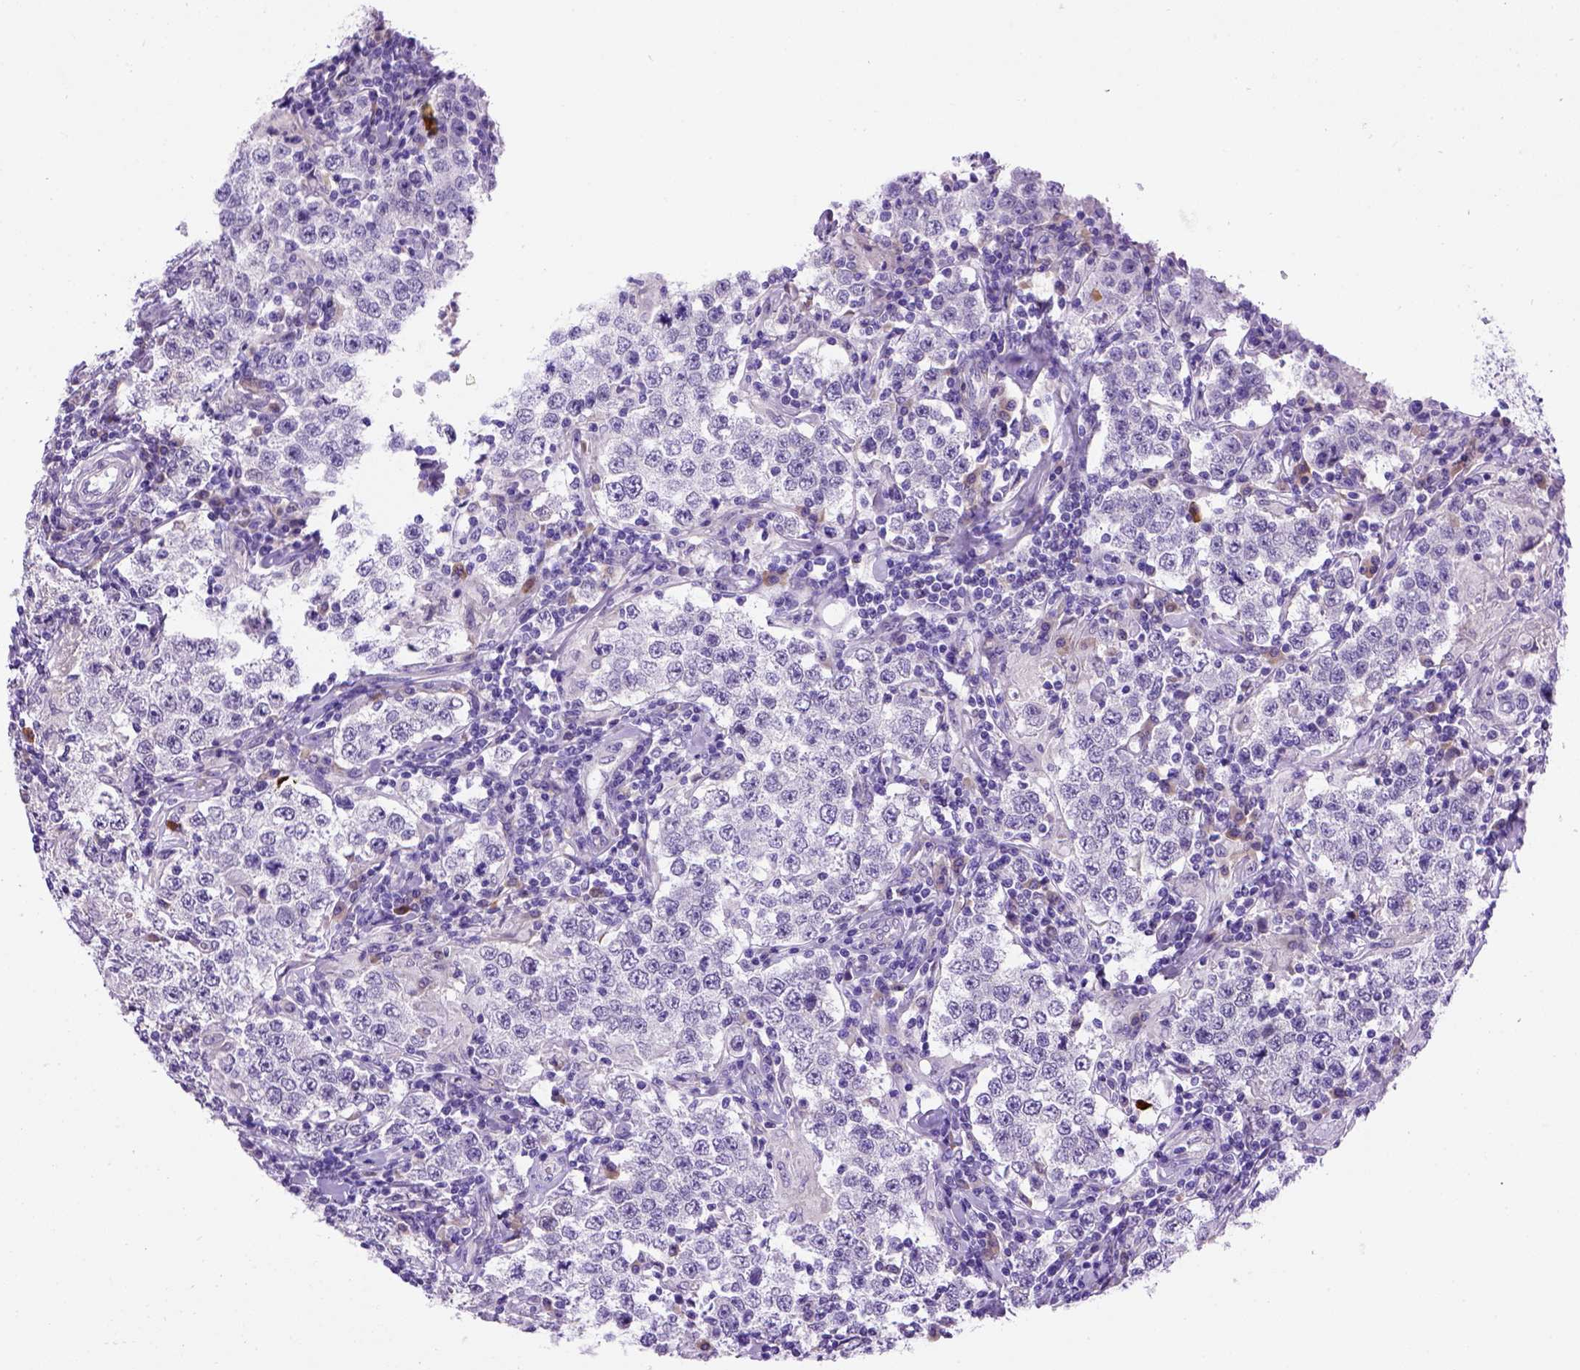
{"staining": {"intensity": "negative", "quantity": "none", "location": "none"}, "tissue": "testis cancer", "cell_type": "Tumor cells", "image_type": "cancer", "snomed": [{"axis": "morphology", "description": "Seminoma, NOS"}, {"axis": "morphology", "description": "Carcinoma, Embryonal, NOS"}, {"axis": "topography", "description": "Testis"}], "caption": "An immunohistochemistry (IHC) micrograph of seminoma (testis) is shown. There is no staining in tumor cells of seminoma (testis). (Stains: DAB (3,3'-diaminobenzidine) IHC with hematoxylin counter stain, Microscopy: brightfield microscopy at high magnification).", "gene": "FAM81B", "patient": {"sex": "male", "age": 41}}